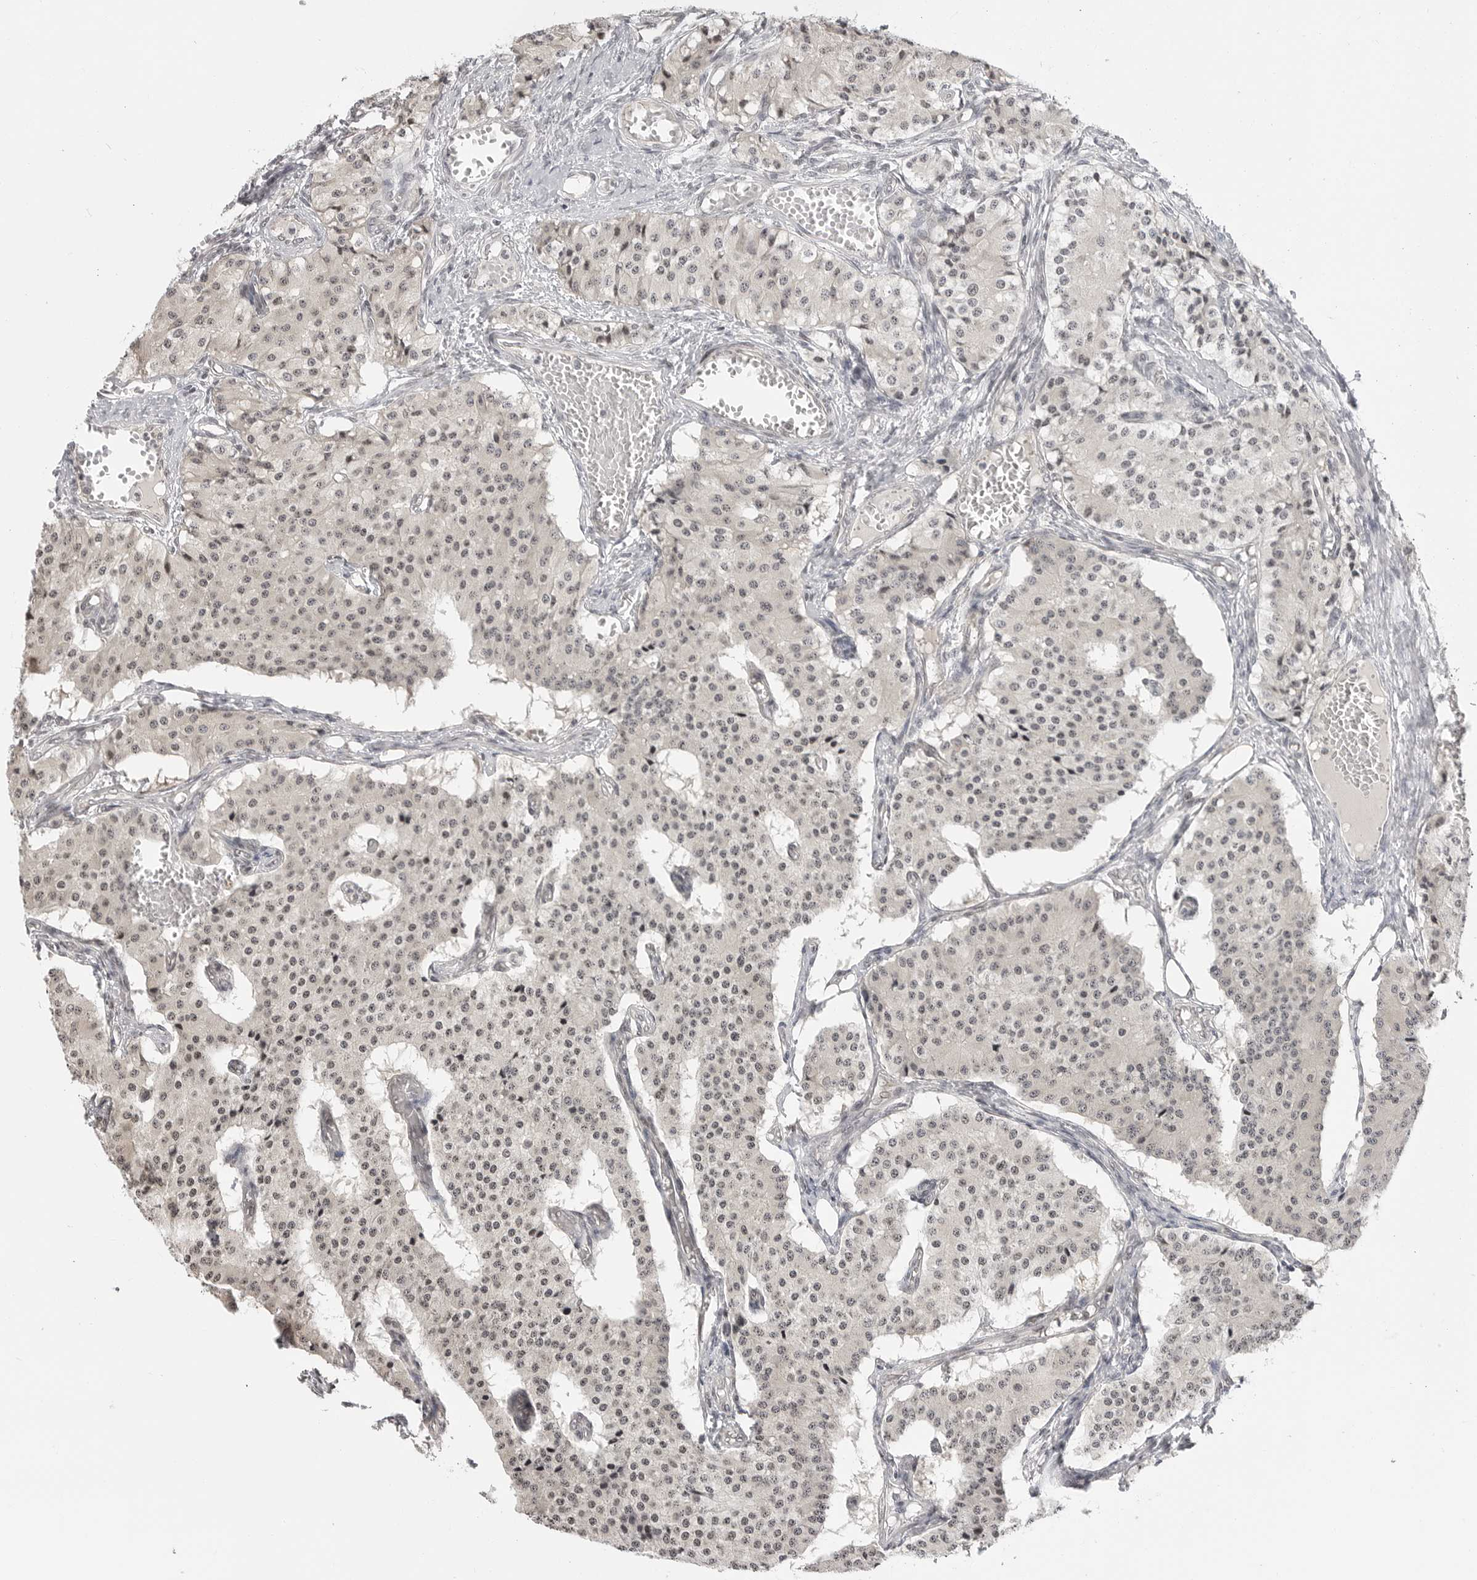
{"staining": {"intensity": "weak", "quantity": "25%-75%", "location": "nuclear"}, "tissue": "carcinoid", "cell_type": "Tumor cells", "image_type": "cancer", "snomed": [{"axis": "morphology", "description": "Carcinoid, malignant, NOS"}, {"axis": "topography", "description": "Colon"}], "caption": "Immunohistochemistry (IHC) (DAB (3,3'-diaminobenzidine)) staining of human carcinoid exhibits weak nuclear protein positivity in about 25%-75% of tumor cells.", "gene": "C8orf33", "patient": {"sex": "female", "age": 52}}